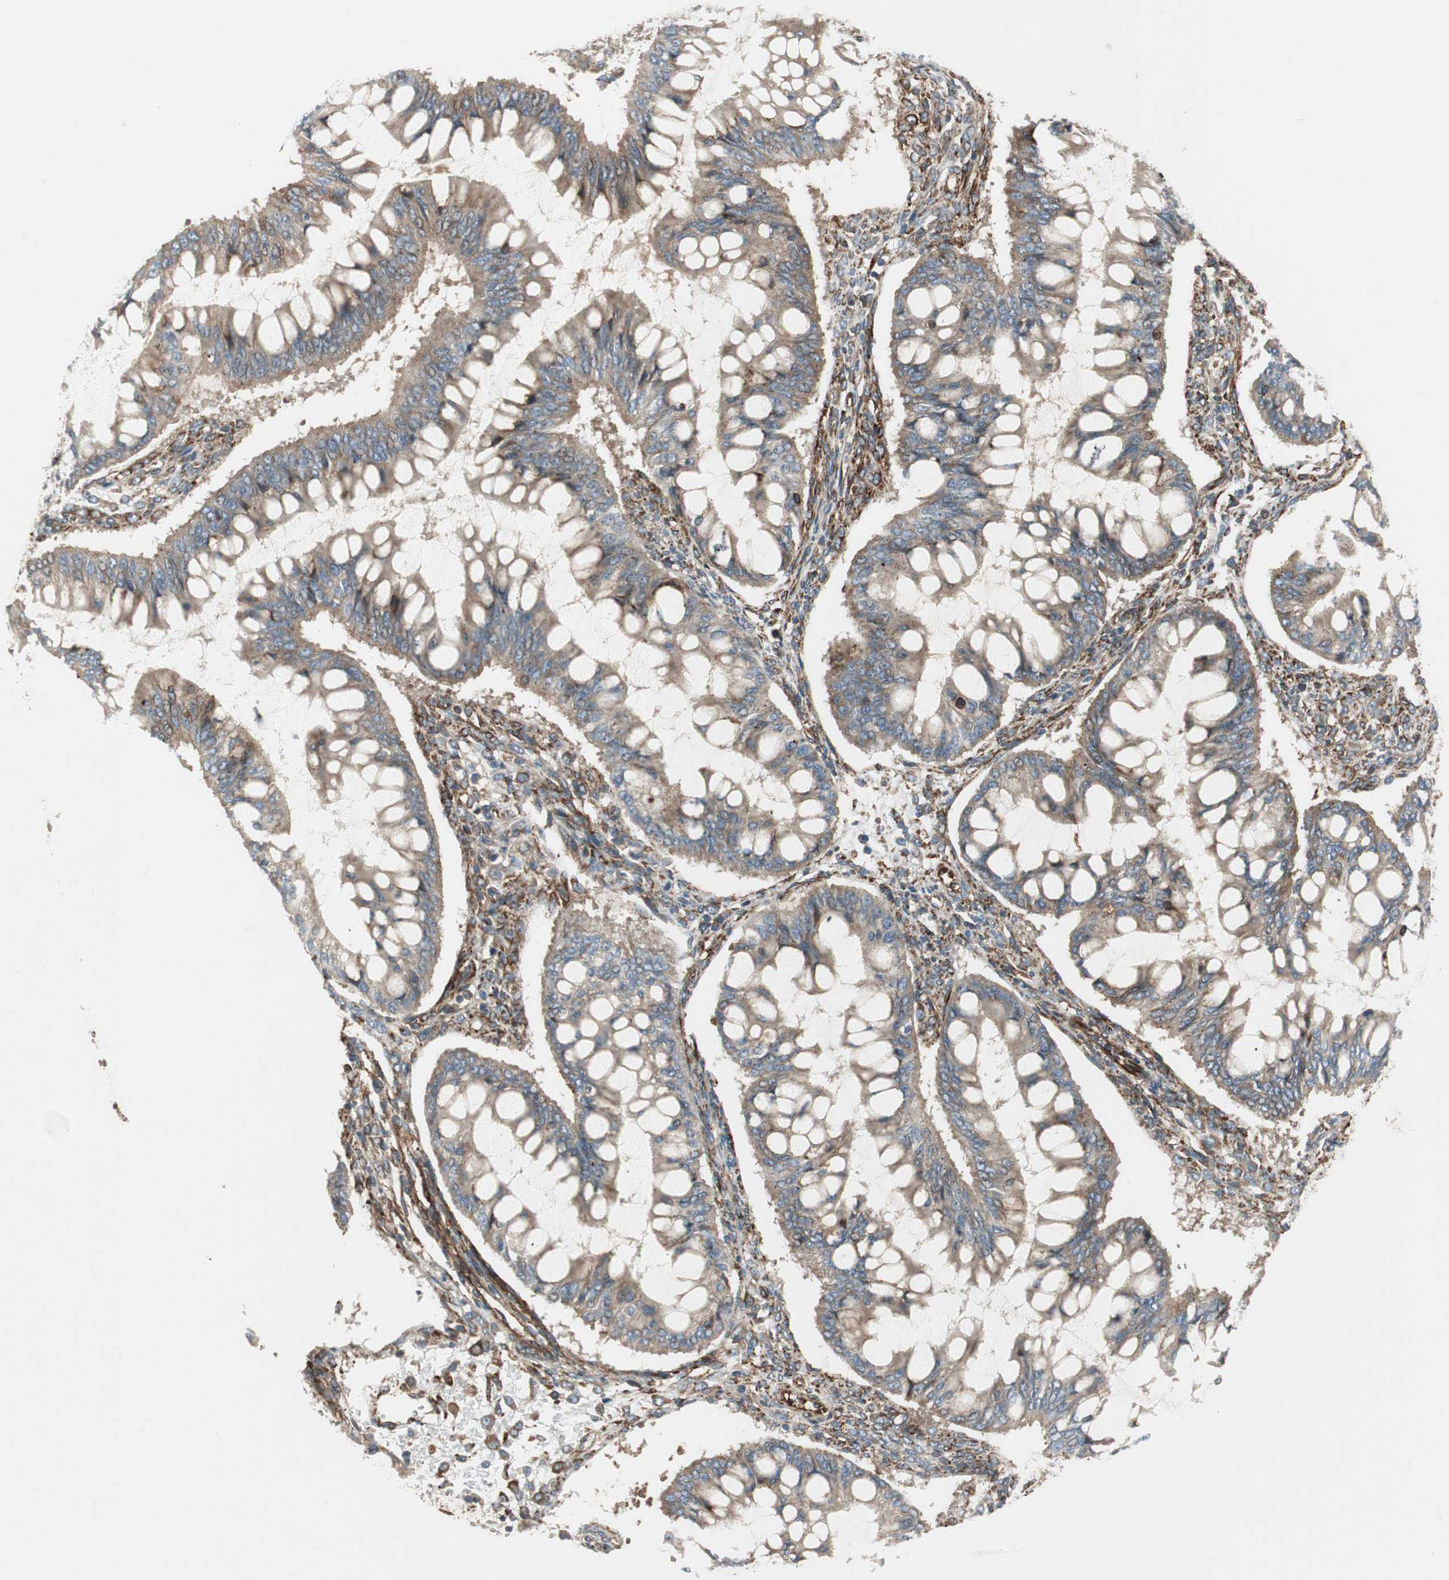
{"staining": {"intensity": "weak", "quantity": ">75%", "location": "cytoplasmic/membranous"}, "tissue": "ovarian cancer", "cell_type": "Tumor cells", "image_type": "cancer", "snomed": [{"axis": "morphology", "description": "Cystadenocarcinoma, mucinous, NOS"}, {"axis": "topography", "description": "Ovary"}], "caption": "DAB (3,3'-diaminobenzidine) immunohistochemical staining of ovarian mucinous cystadenocarcinoma exhibits weak cytoplasmic/membranous protein staining in about >75% of tumor cells.", "gene": "PRKG1", "patient": {"sex": "female", "age": 73}}